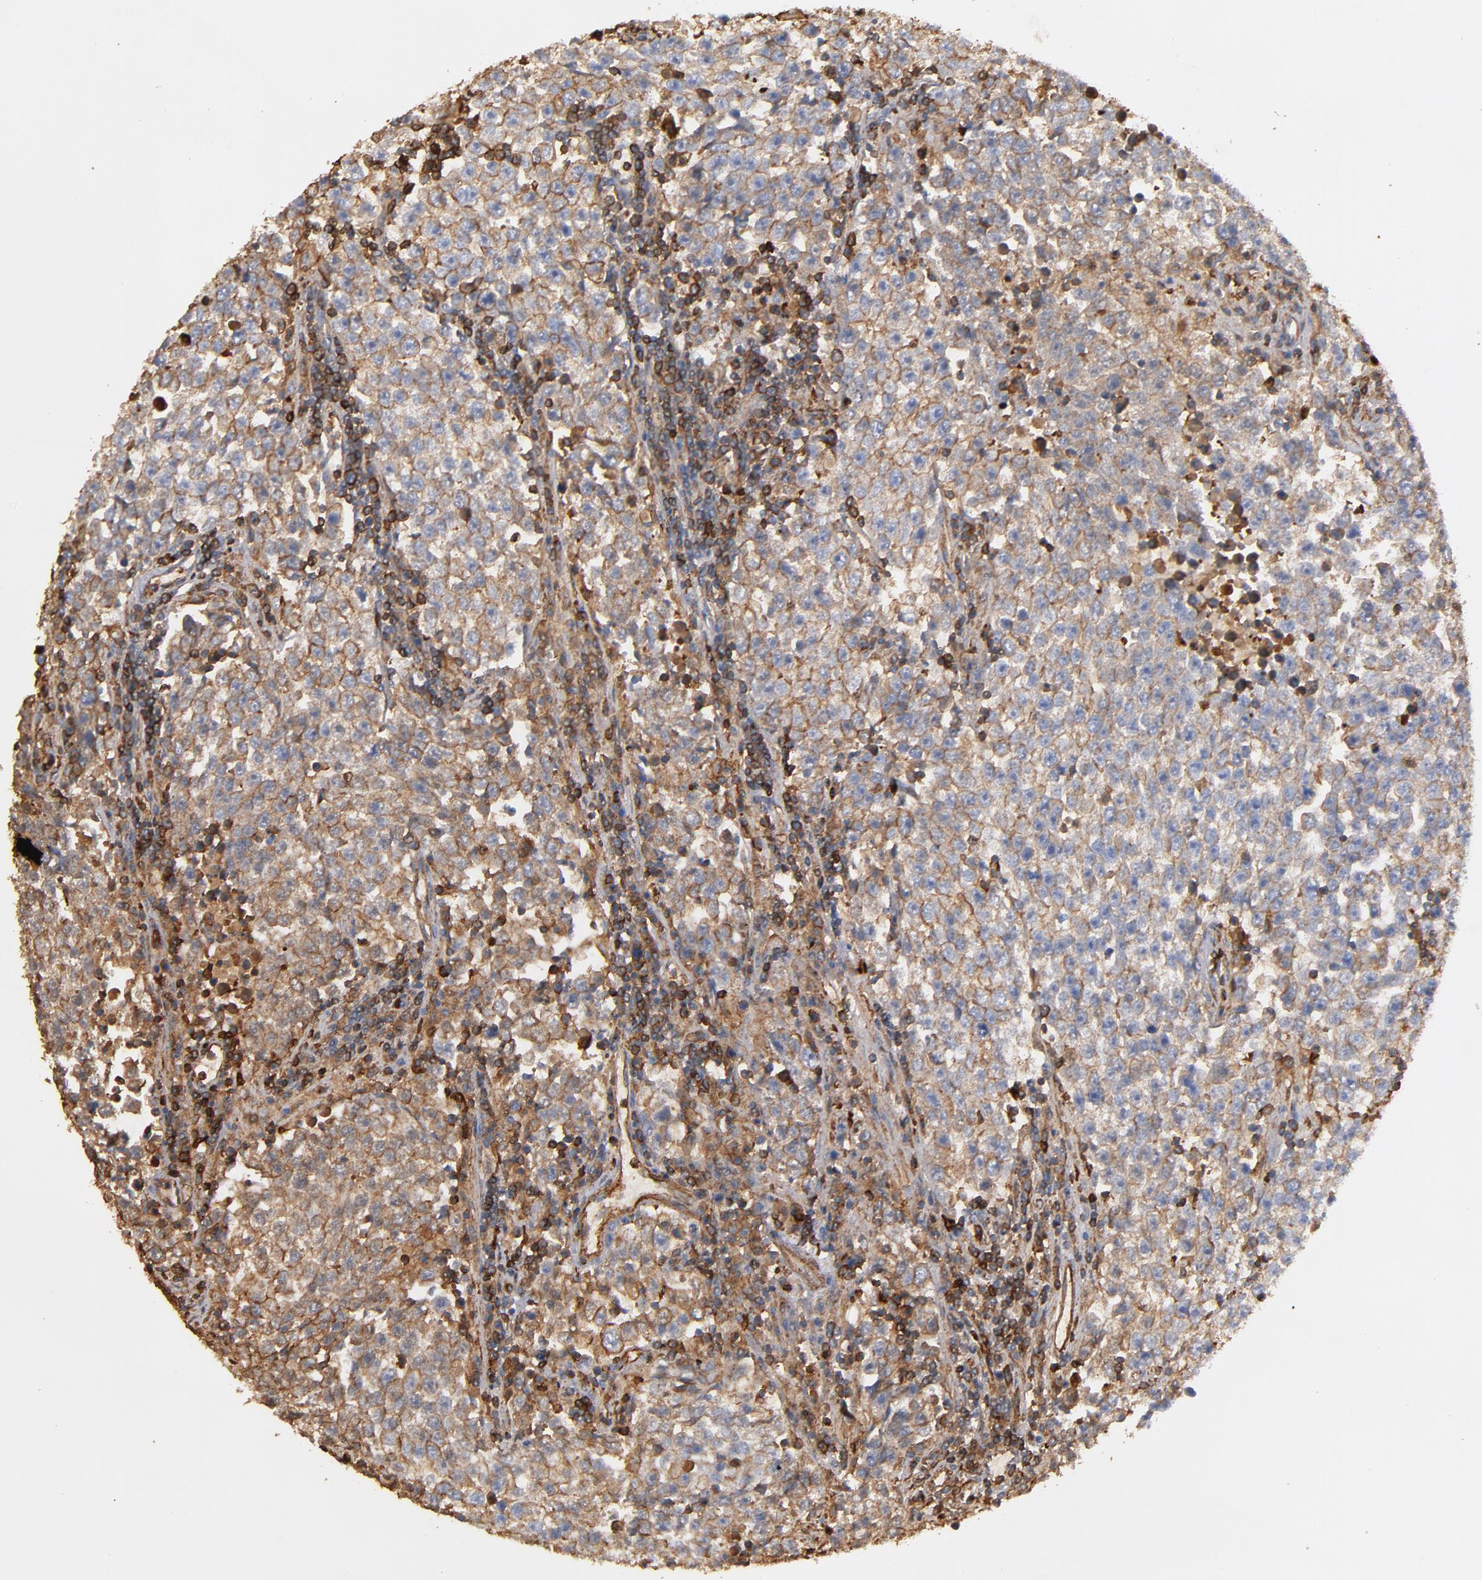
{"staining": {"intensity": "weak", "quantity": ">75%", "location": "cytoplasmic/membranous"}, "tissue": "testis cancer", "cell_type": "Tumor cells", "image_type": "cancer", "snomed": [{"axis": "morphology", "description": "Seminoma, NOS"}, {"axis": "topography", "description": "Testis"}], "caption": "IHC image of human seminoma (testis) stained for a protein (brown), which shows low levels of weak cytoplasmic/membranous expression in about >75% of tumor cells.", "gene": "ACTN4", "patient": {"sex": "male", "age": 36}}